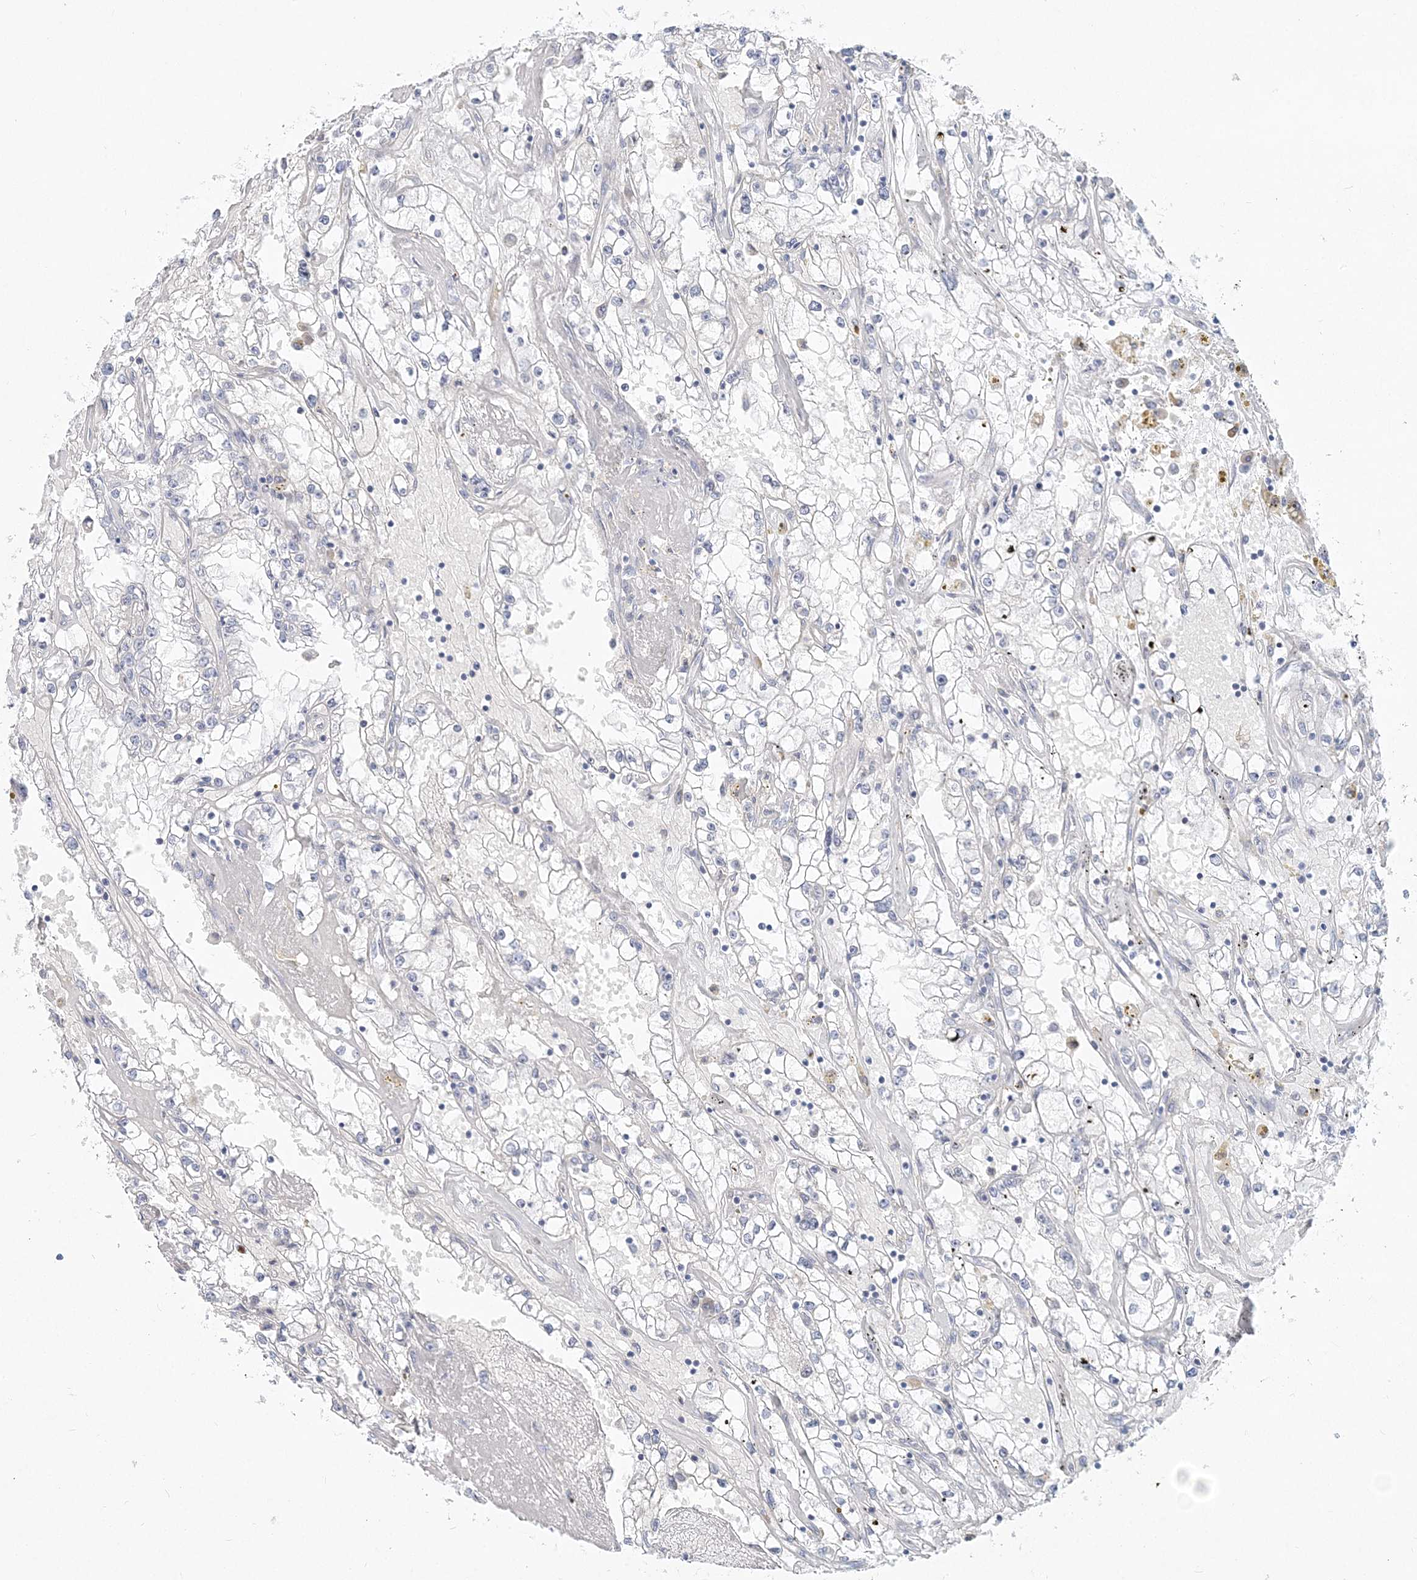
{"staining": {"intensity": "negative", "quantity": "none", "location": "none"}, "tissue": "renal cancer", "cell_type": "Tumor cells", "image_type": "cancer", "snomed": [{"axis": "morphology", "description": "Adenocarcinoma, NOS"}, {"axis": "topography", "description": "Kidney"}], "caption": "The photomicrograph reveals no staining of tumor cells in renal adenocarcinoma.", "gene": "CSN1S1", "patient": {"sex": "male", "age": 56}}